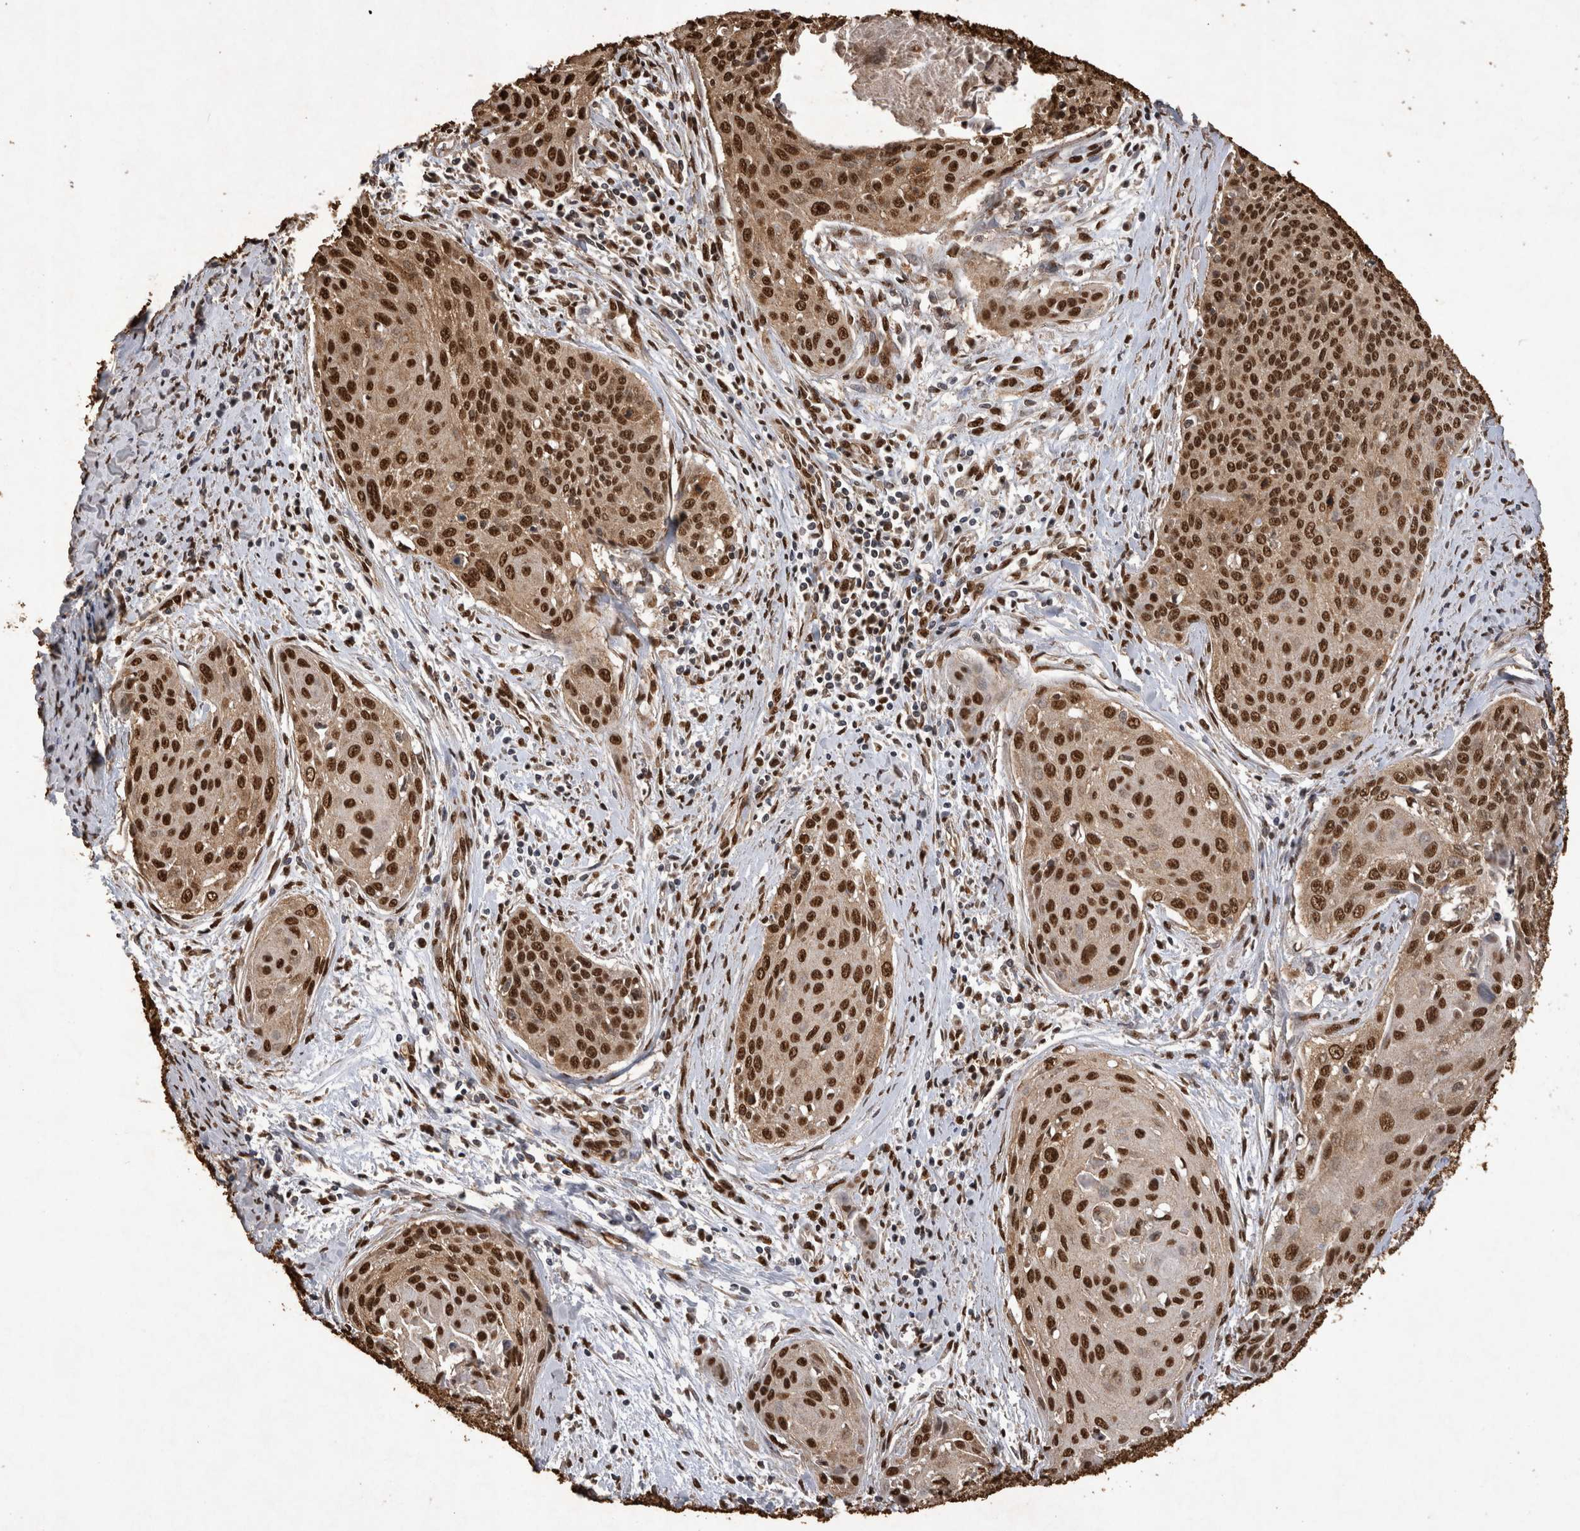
{"staining": {"intensity": "strong", "quantity": ">75%", "location": "nuclear"}, "tissue": "cervical cancer", "cell_type": "Tumor cells", "image_type": "cancer", "snomed": [{"axis": "morphology", "description": "Squamous cell carcinoma, NOS"}, {"axis": "topography", "description": "Cervix"}], "caption": "An image of cervical cancer (squamous cell carcinoma) stained for a protein exhibits strong nuclear brown staining in tumor cells.", "gene": "OAS2", "patient": {"sex": "female", "age": 55}}